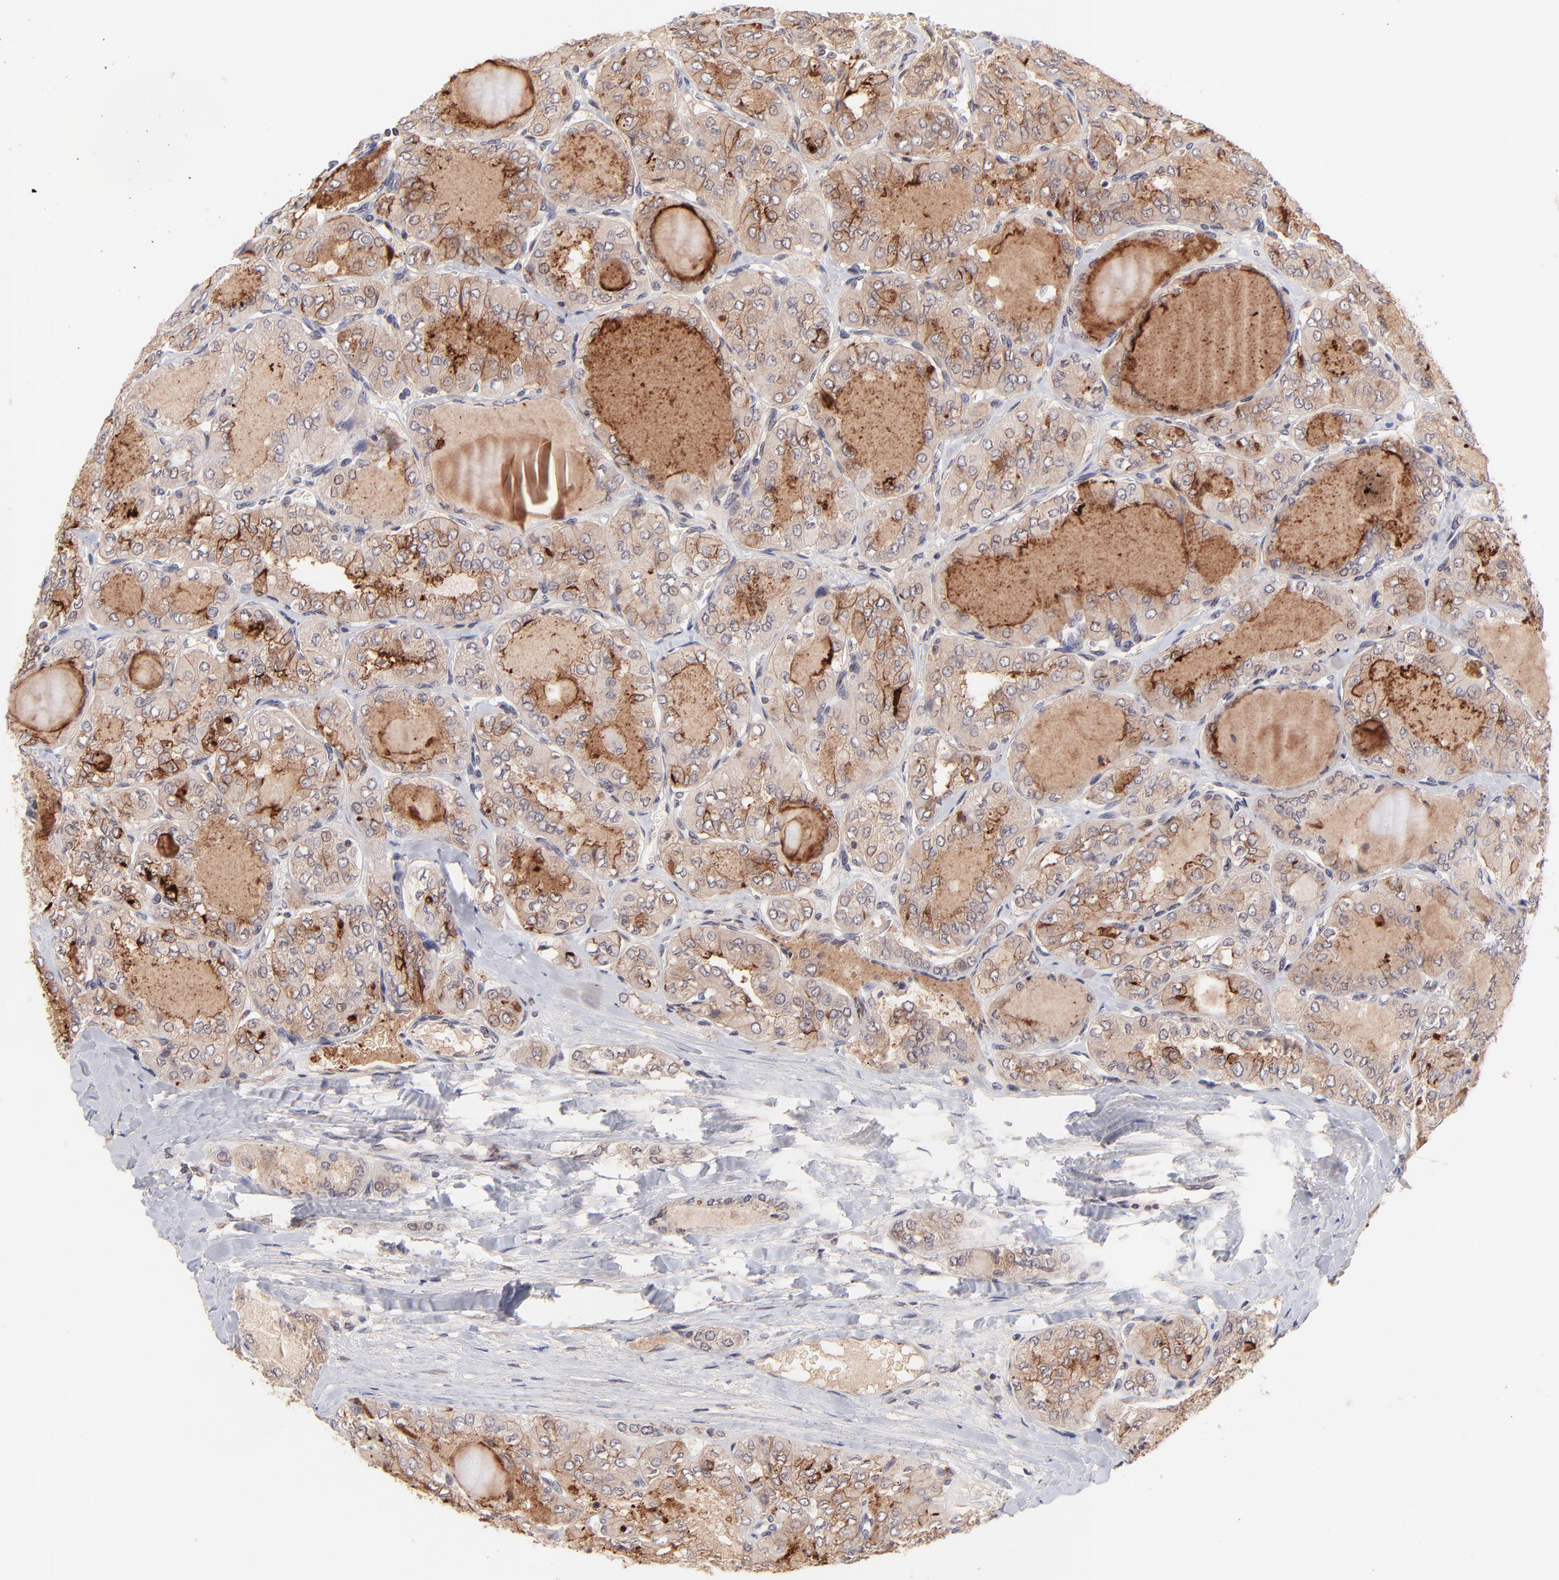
{"staining": {"intensity": "weak", "quantity": ">75%", "location": "cytoplasmic/membranous"}, "tissue": "thyroid cancer", "cell_type": "Tumor cells", "image_type": "cancer", "snomed": [{"axis": "morphology", "description": "Papillary adenocarcinoma, NOS"}, {"axis": "topography", "description": "Thyroid gland"}], "caption": "A brown stain highlights weak cytoplasmic/membranous staining of a protein in thyroid cancer tumor cells.", "gene": "MED12", "patient": {"sex": "male", "age": 20}}